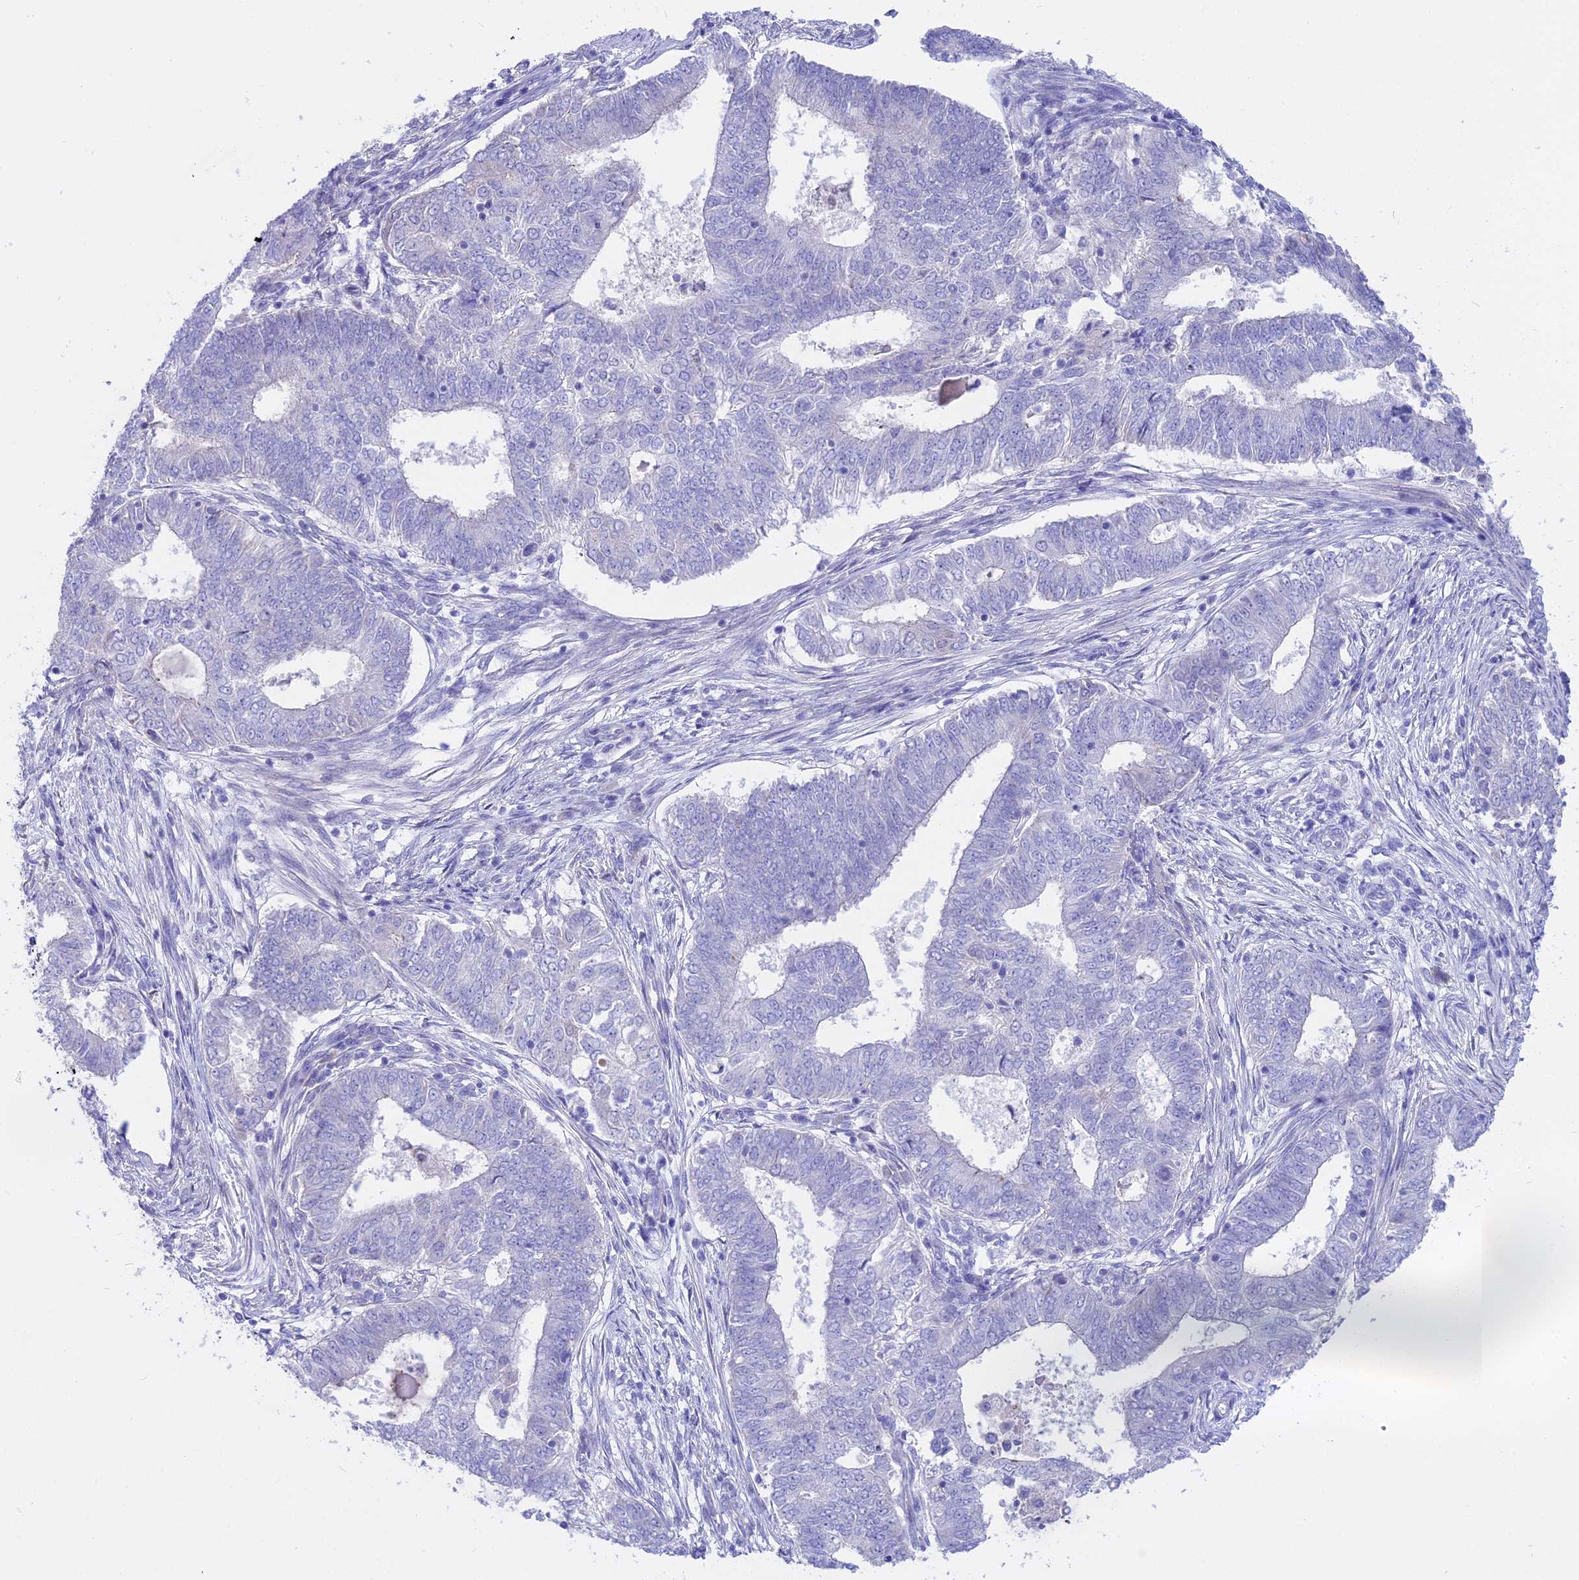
{"staining": {"intensity": "negative", "quantity": "none", "location": "none"}, "tissue": "endometrial cancer", "cell_type": "Tumor cells", "image_type": "cancer", "snomed": [{"axis": "morphology", "description": "Adenocarcinoma, NOS"}, {"axis": "topography", "description": "Endometrium"}], "caption": "Tumor cells are negative for protein expression in human endometrial adenocarcinoma.", "gene": "TMEM138", "patient": {"sex": "female", "age": 62}}